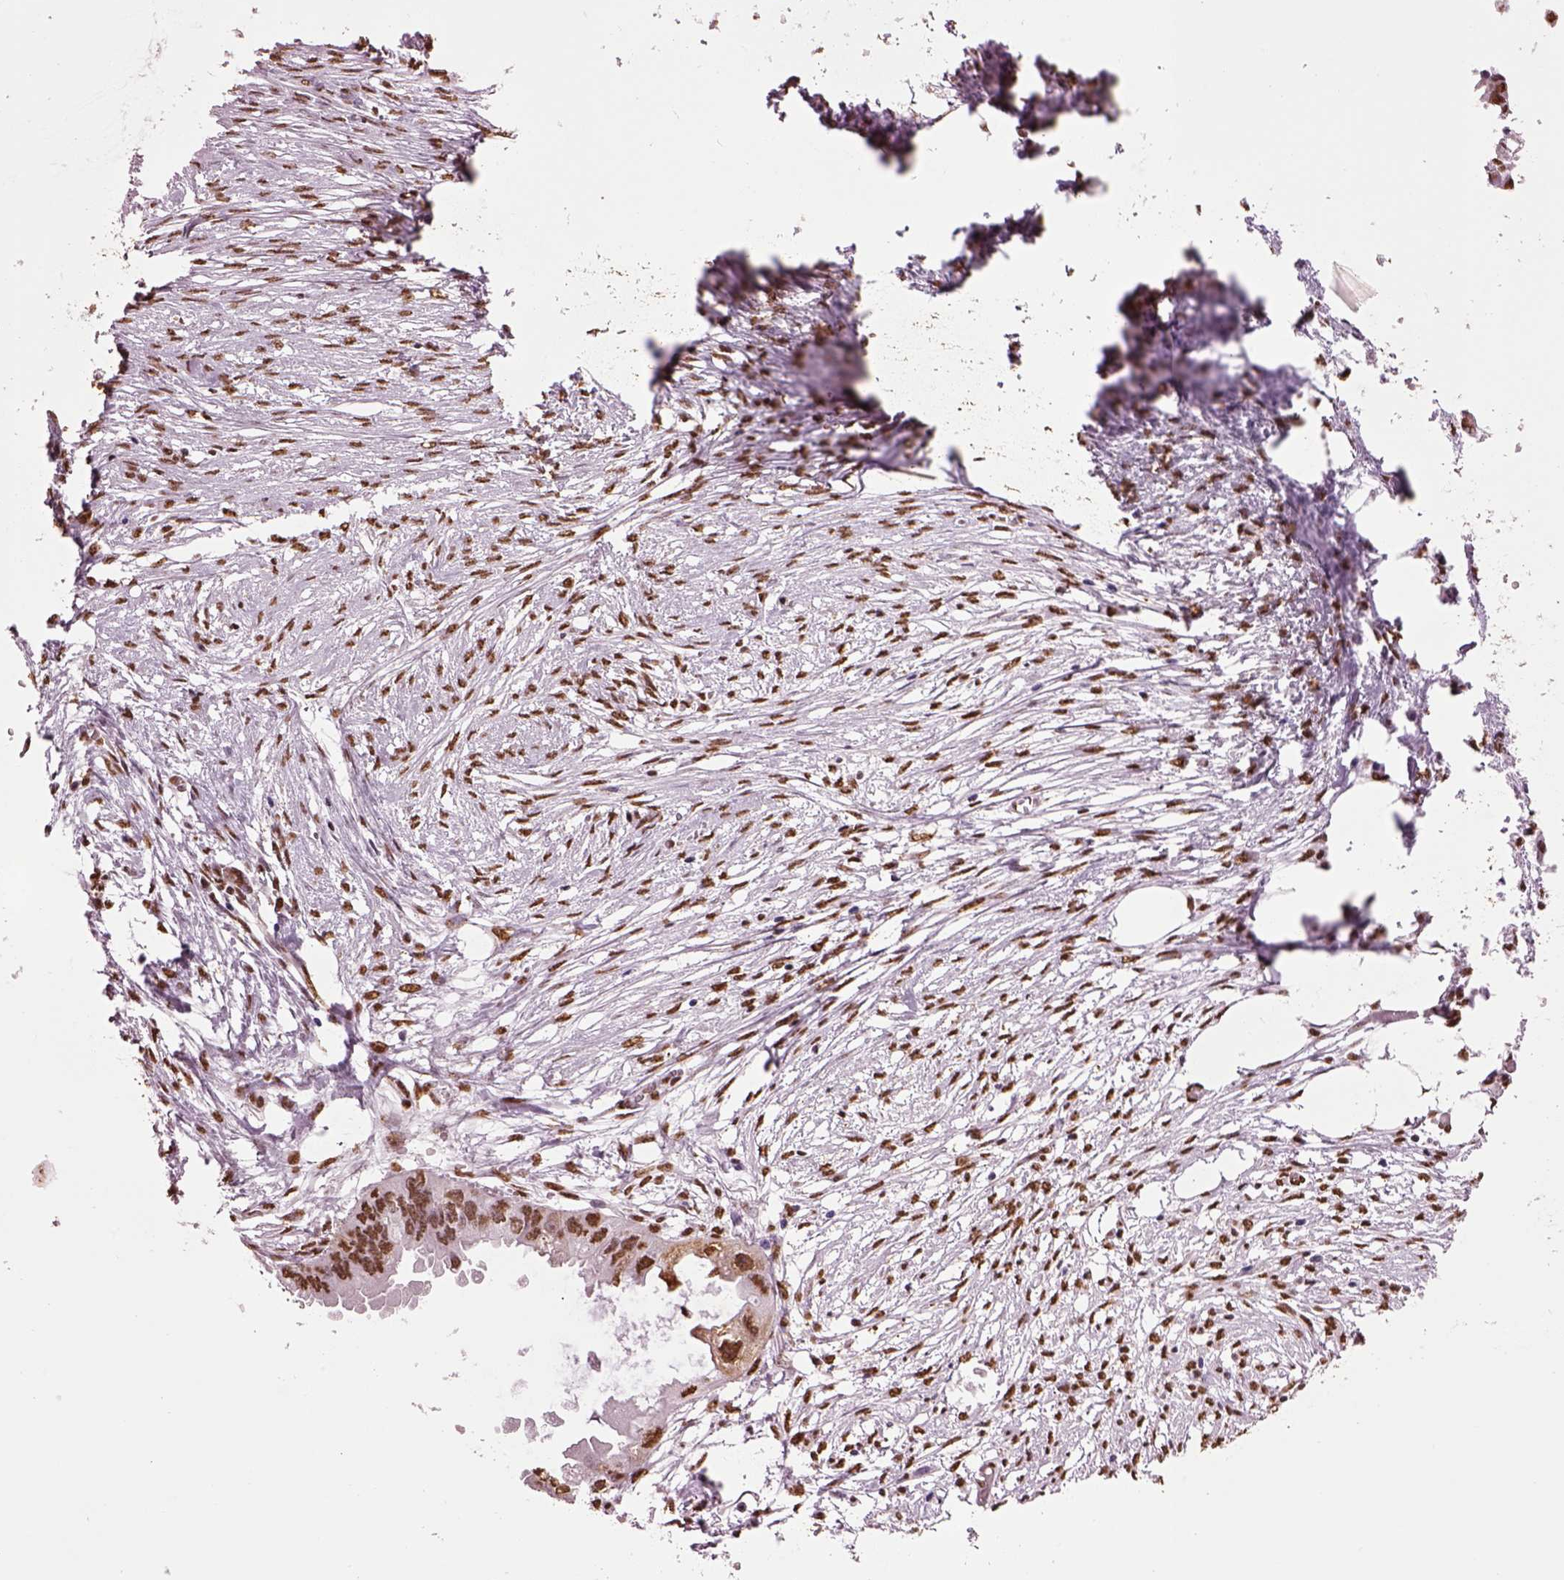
{"staining": {"intensity": "moderate", "quantity": ">75%", "location": "nuclear"}, "tissue": "endometrial cancer", "cell_type": "Tumor cells", "image_type": "cancer", "snomed": [{"axis": "morphology", "description": "Adenocarcinoma, NOS"}, {"axis": "morphology", "description": "Adenocarcinoma, metastatic, NOS"}, {"axis": "topography", "description": "Adipose tissue"}, {"axis": "topography", "description": "Endometrium"}], "caption": "Immunohistochemical staining of human endometrial cancer demonstrates medium levels of moderate nuclear staining in about >75% of tumor cells.", "gene": "DDX3X", "patient": {"sex": "female", "age": 67}}